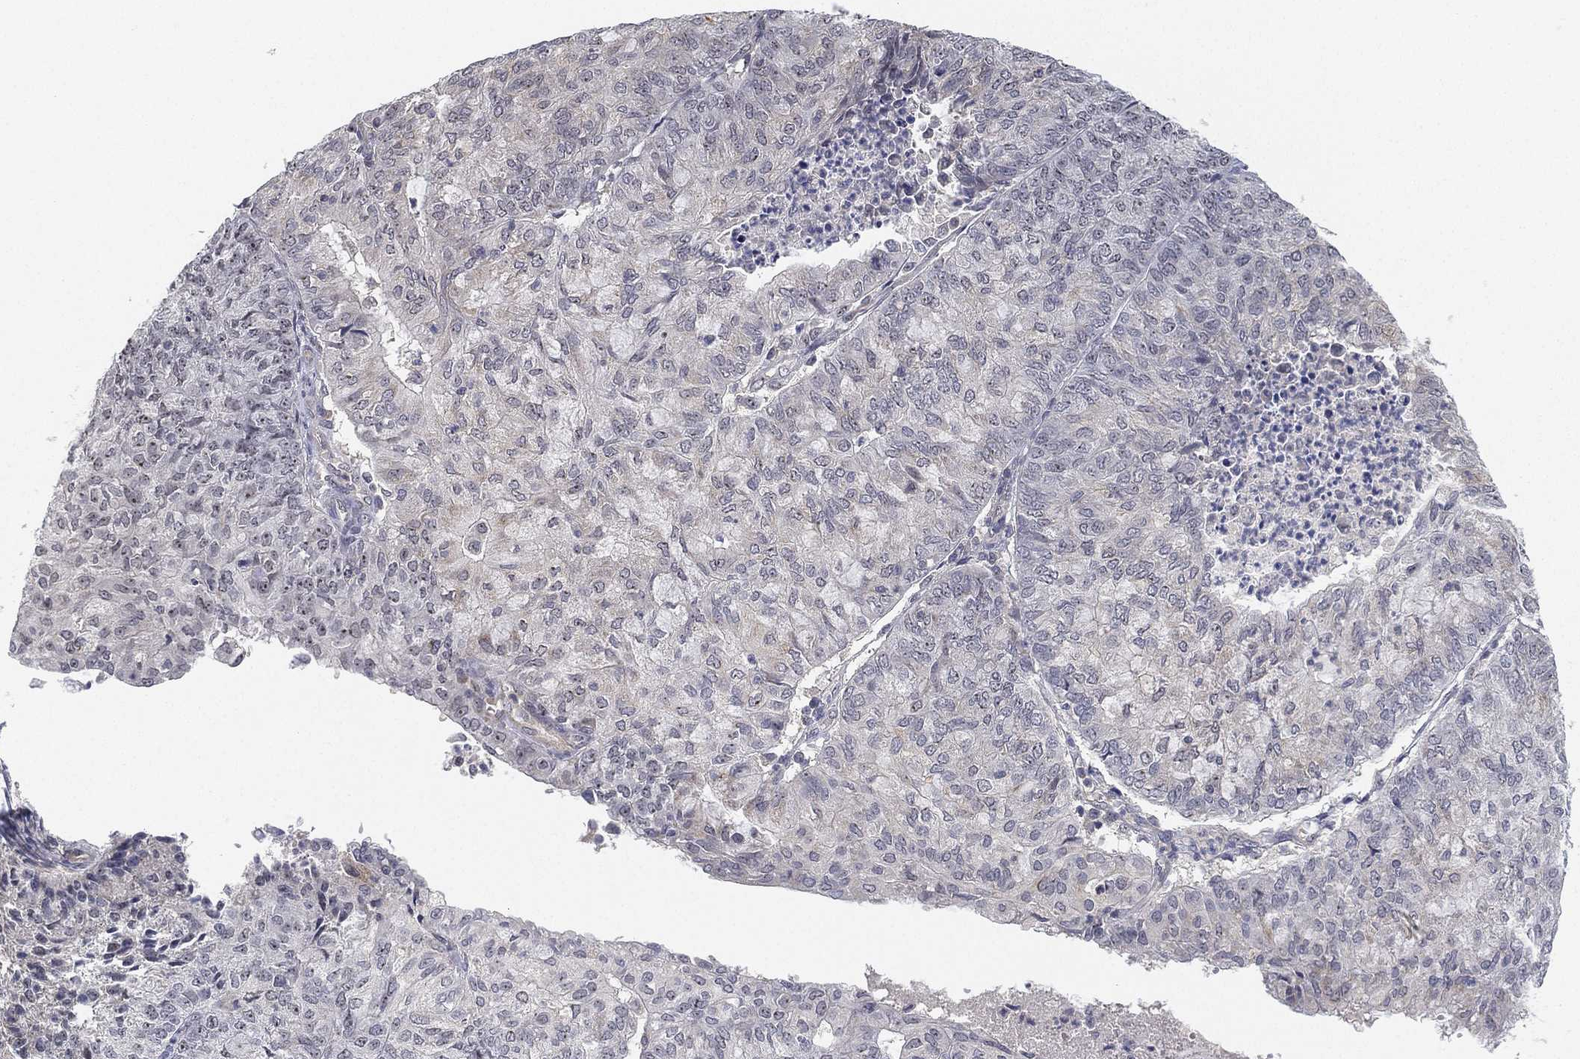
{"staining": {"intensity": "negative", "quantity": "none", "location": "none"}, "tissue": "endometrial cancer", "cell_type": "Tumor cells", "image_type": "cancer", "snomed": [{"axis": "morphology", "description": "Adenocarcinoma, NOS"}, {"axis": "topography", "description": "Endometrium"}], "caption": "An image of human endometrial cancer is negative for staining in tumor cells.", "gene": "PPP1R16B", "patient": {"sex": "female", "age": 82}}